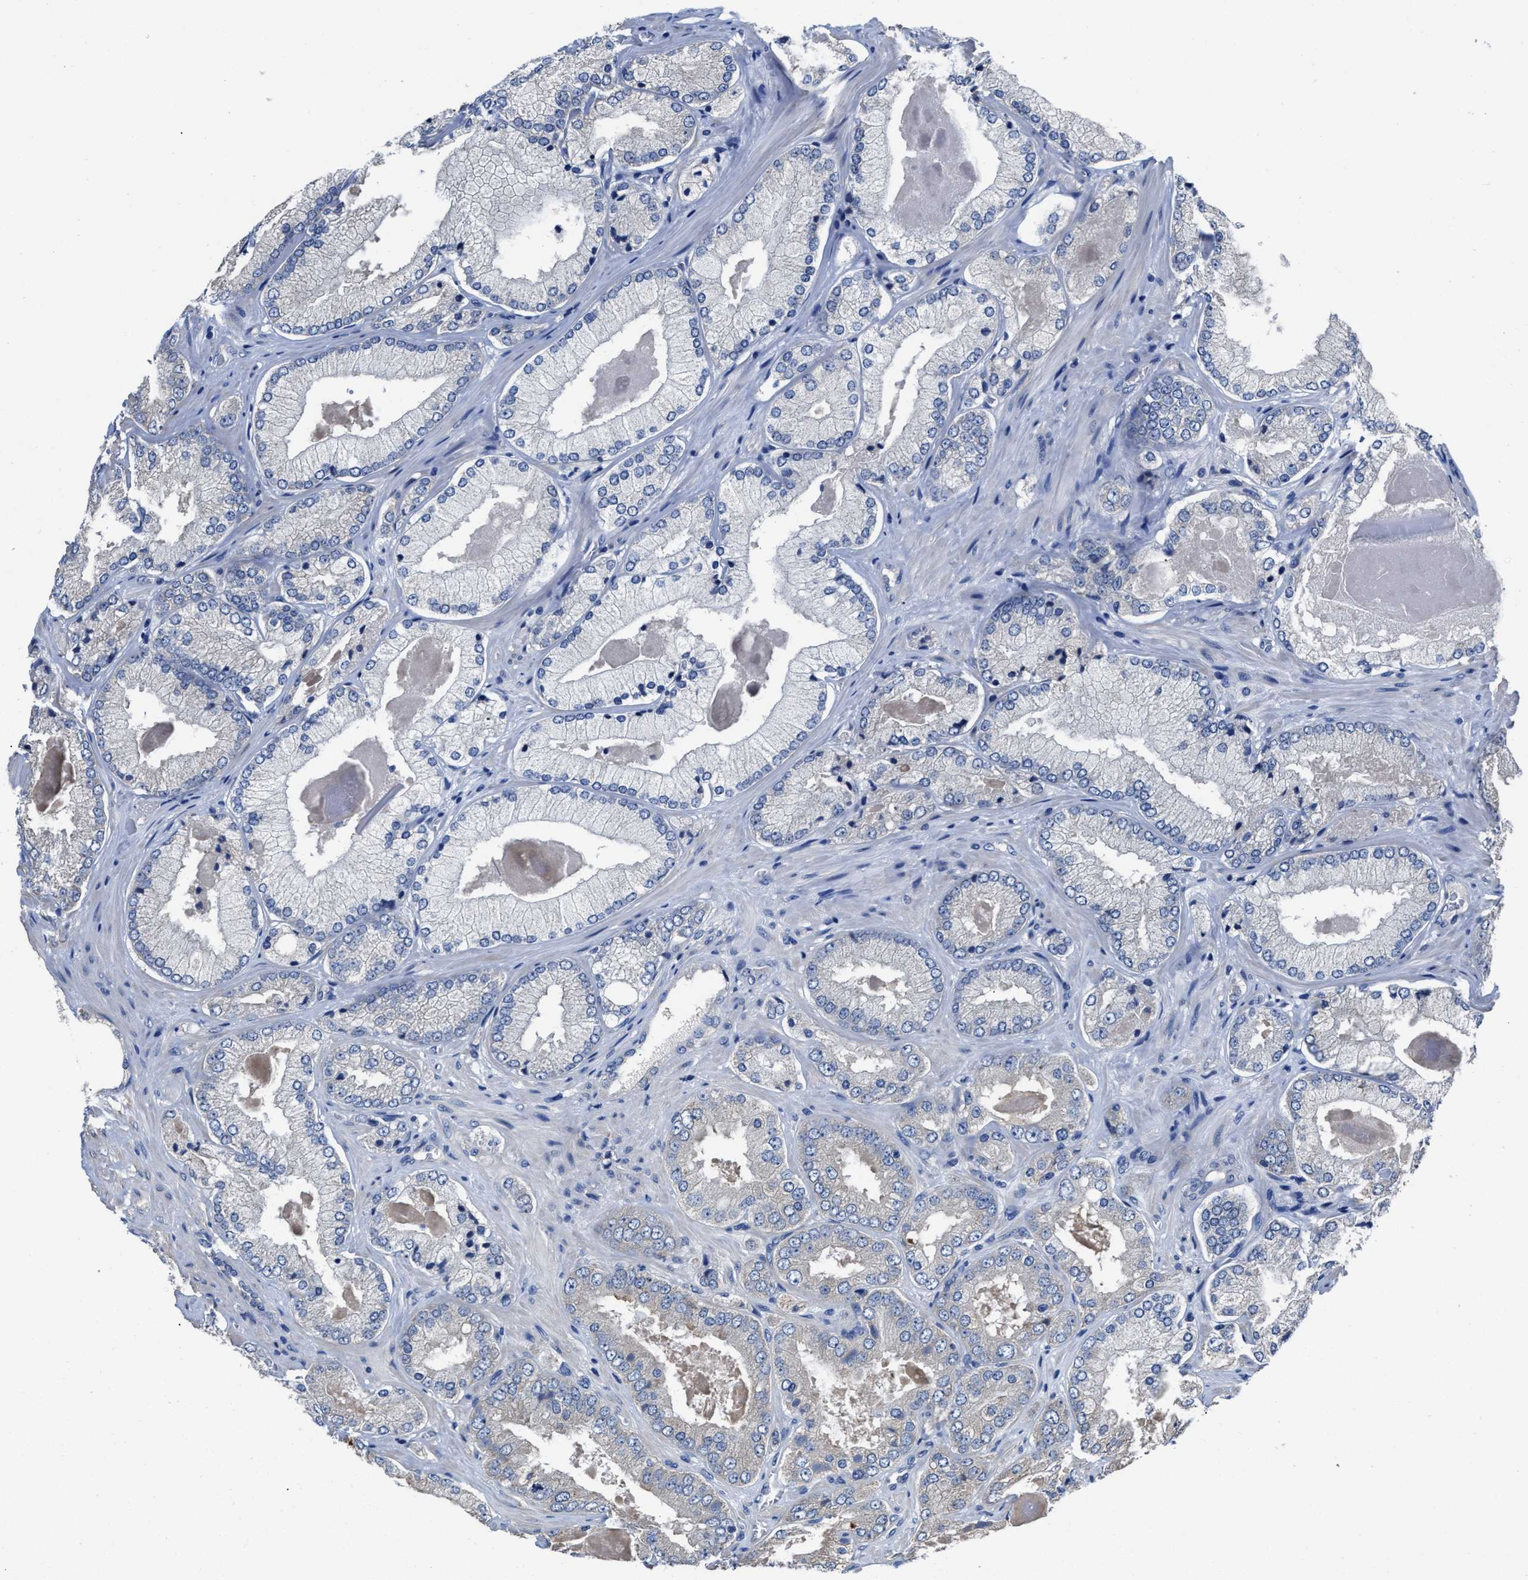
{"staining": {"intensity": "negative", "quantity": "none", "location": "none"}, "tissue": "prostate cancer", "cell_type": "Tumor cells", "image_type": "cancer", "snomed": [{"axis": "morphology", "description": "Adenocarcinoma, Low grade"}, {"axis": "topography", "description": "Prostate"}], "caption": "Protein analysis of prostate cancer (low-grade adenocarcinoma) demonstrates no significant staining in tumor cells.", "gene": "SRPK2", "patient": {"sex": "male", "age": 65}}